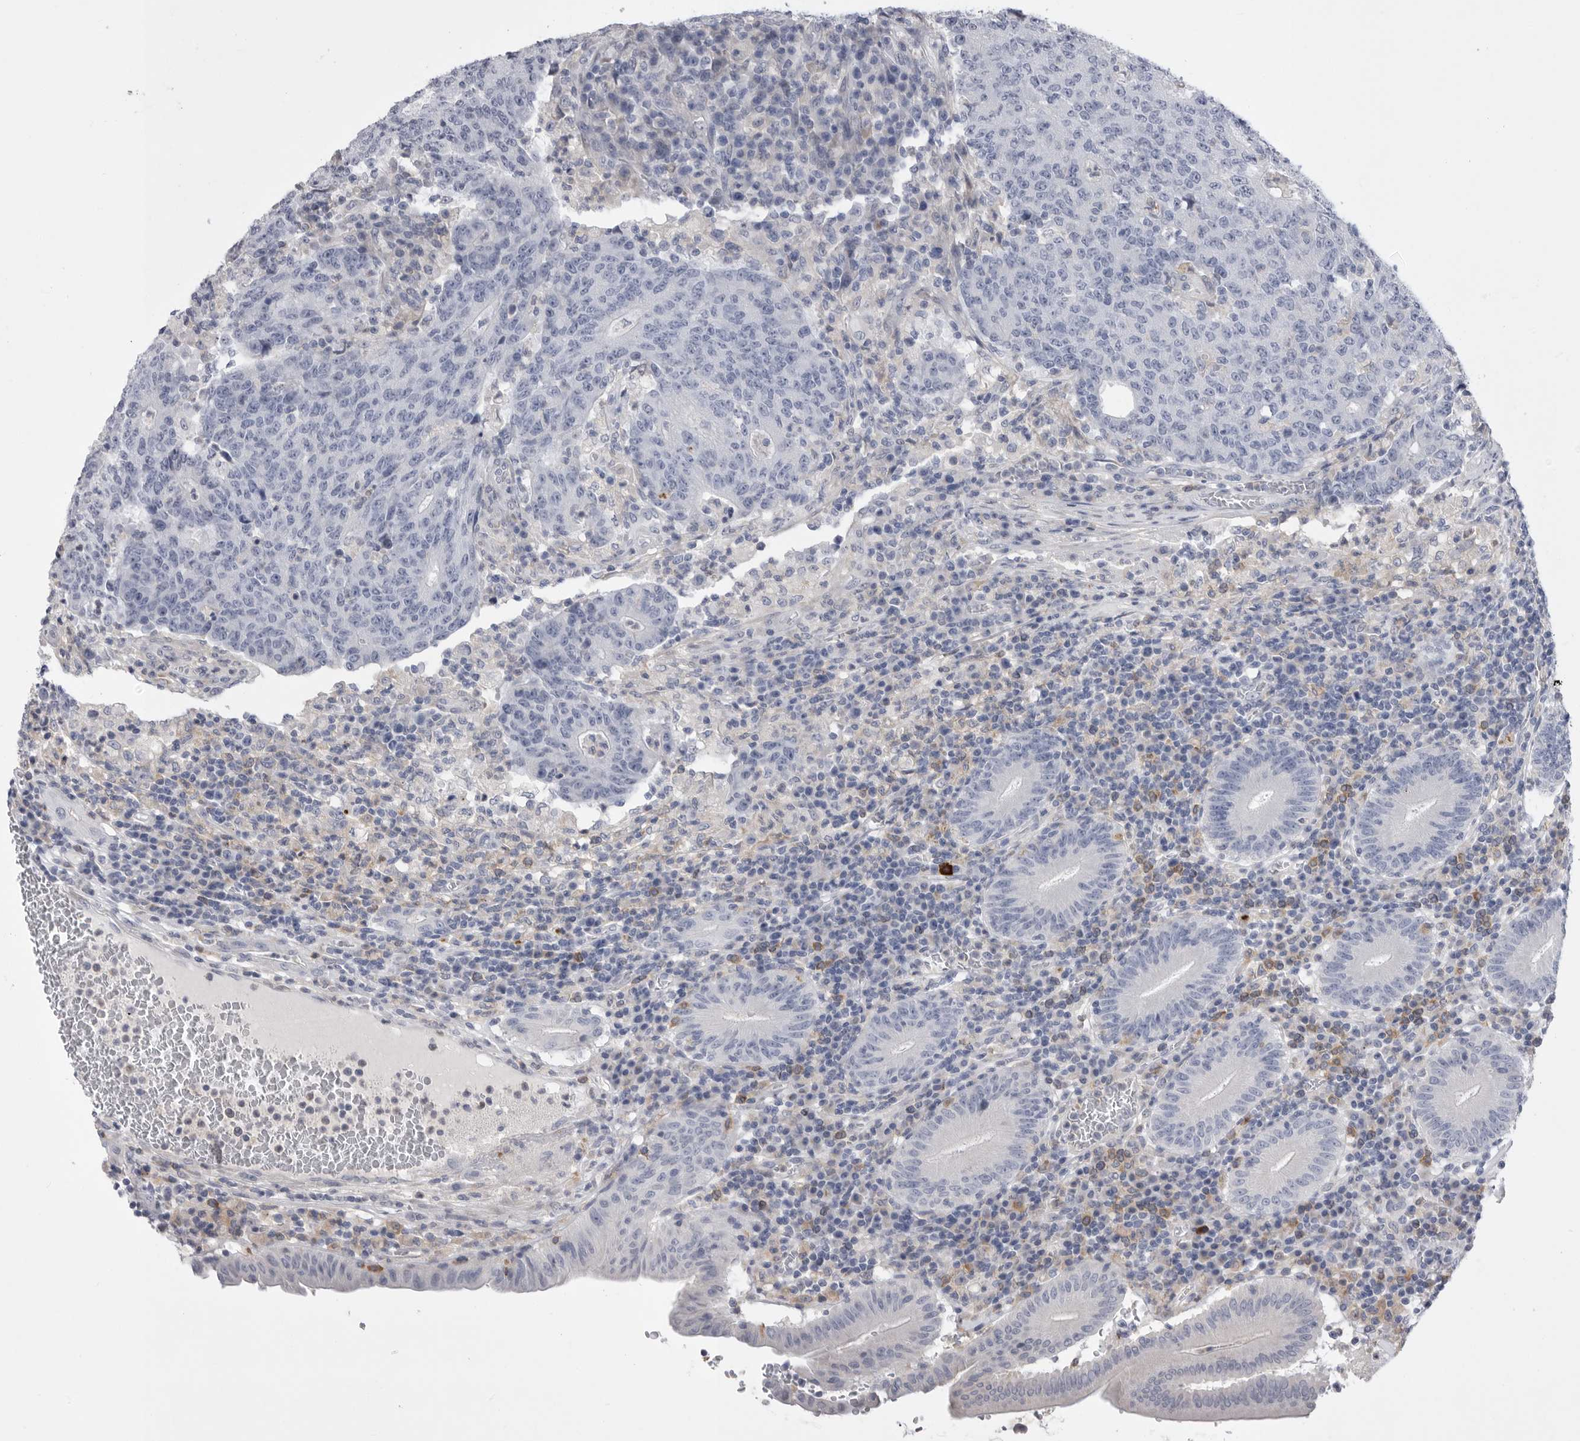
{"staining": {"intensity": "negative", "quantity": "none", "location": "none"}, "tissue": "colorectal cancer", "cell_type": "Tumor cells", "image_type": "cancer", "snomed": [{"axis": "morphology", "description": "Adenocarcinoma, NOS"}, {"axis": "topography", "description": "Colon"}], "caption": "A high-resolution histopathology image shows IHC staining of colorectal cancer (adenocarcinoma), which demonstrates no significant expression in tumor cells. (Brightfield microscopy of DAB (3,3'-diaminobenzidine) IHC at high magnification).", "gene": "SIGLEC10", "patient": {"sex": "female", "age": 75}}